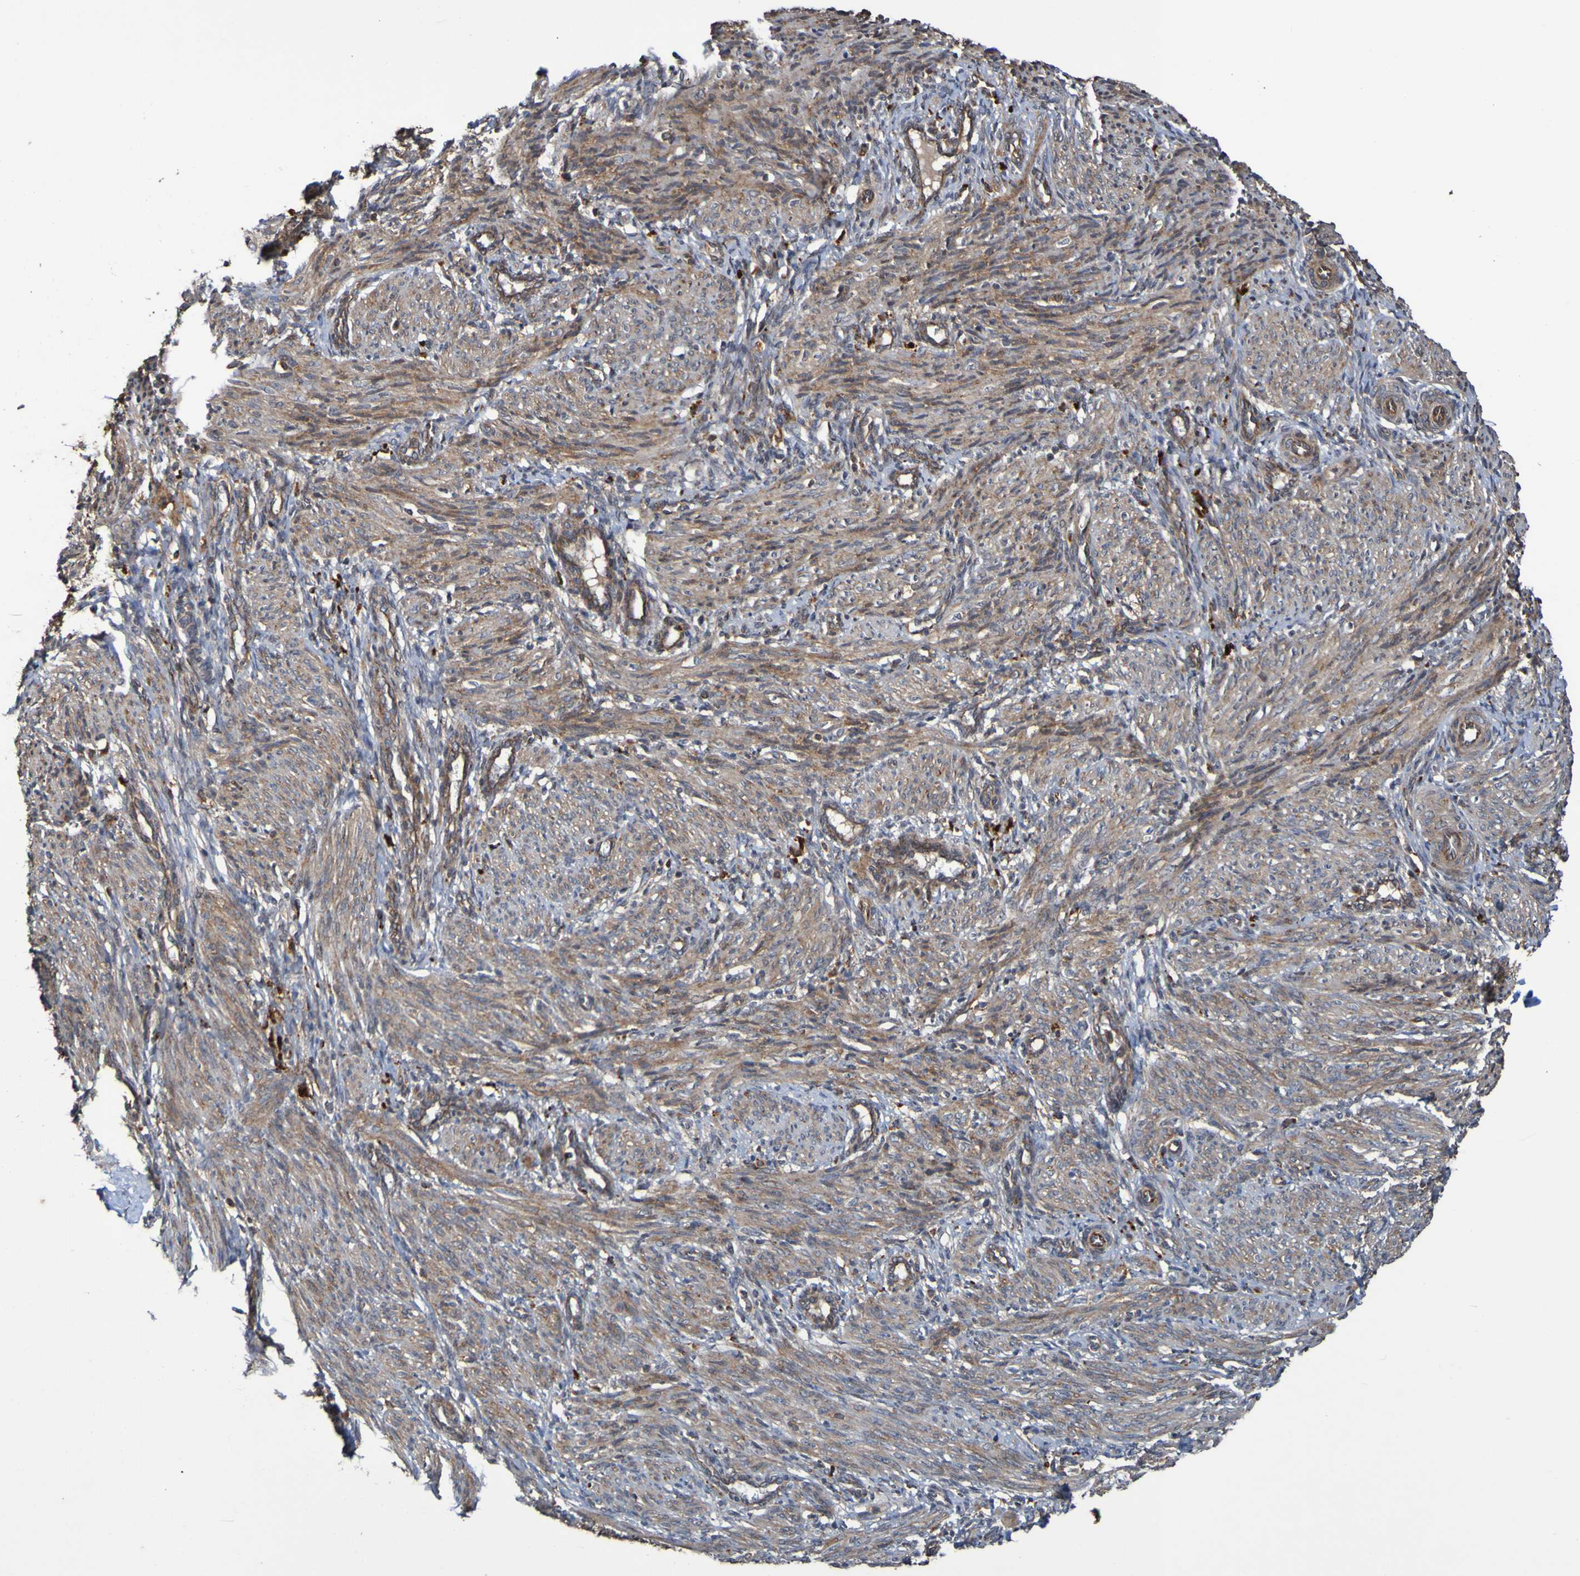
{"staining": {"intensity": "moderate", "quantity": ">75%", "location": "cytoplasmic/membranous"}, "tissue": "smooth muscle", "cell_type": "Smooth muscle cells", "image_type": "normal", "snomed": [{"axis": "morphology", "description": "Normal tissue, NOS"}, {"axis": "topography", "description": "Endometrium"}], "caption": "About >75% of smooth muscle cells in unremarkable human smooth muscle exhibit moderate cytoplasmic/membranous protein staining as visualized by brown immunohistochemical staining.", "gene": "UCN", "patient": {"sex": "female", "age": 33}}